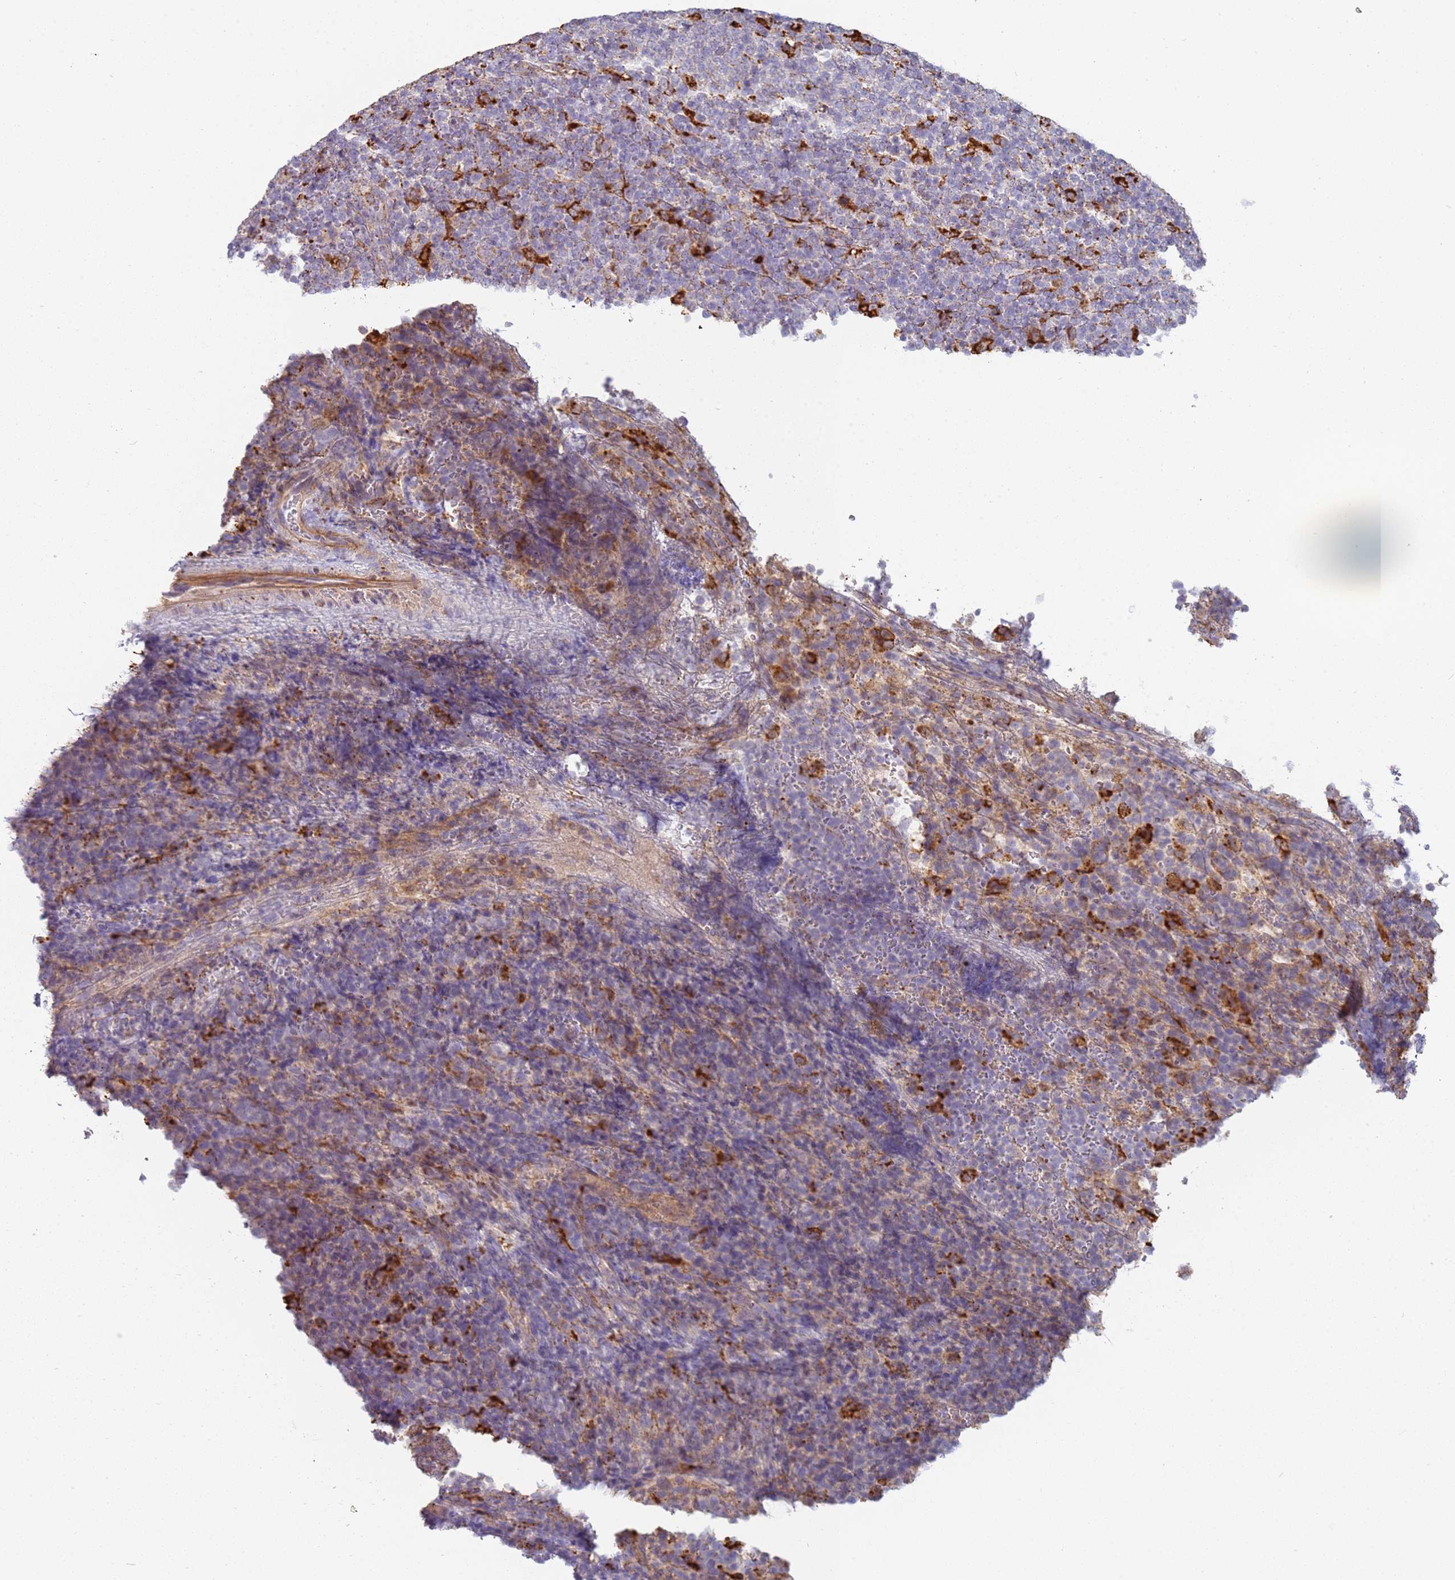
{"staining": {"intensity": "negative", "quantity": "none", "location": "none"}, "tissue": "lymphoma", "cell_type": "Tumor cells", "image_type": "cancer", "snomed": [{"axis": "morphology", "description": "Malignant lymphoma, non-Hodgkin's type, High grade"}, {"axis": "topography", "description": "Lymph node"}], "caption": "The immunohistochemistry image has no significant staining in tumor cells of high-grade malignant lymphoma, non-Hodgkin's type tissue. (DAB immunohistochemistry, high magnification).", "gene": "TMEM229B", "patient": {"sex": "male", "age": 61}}